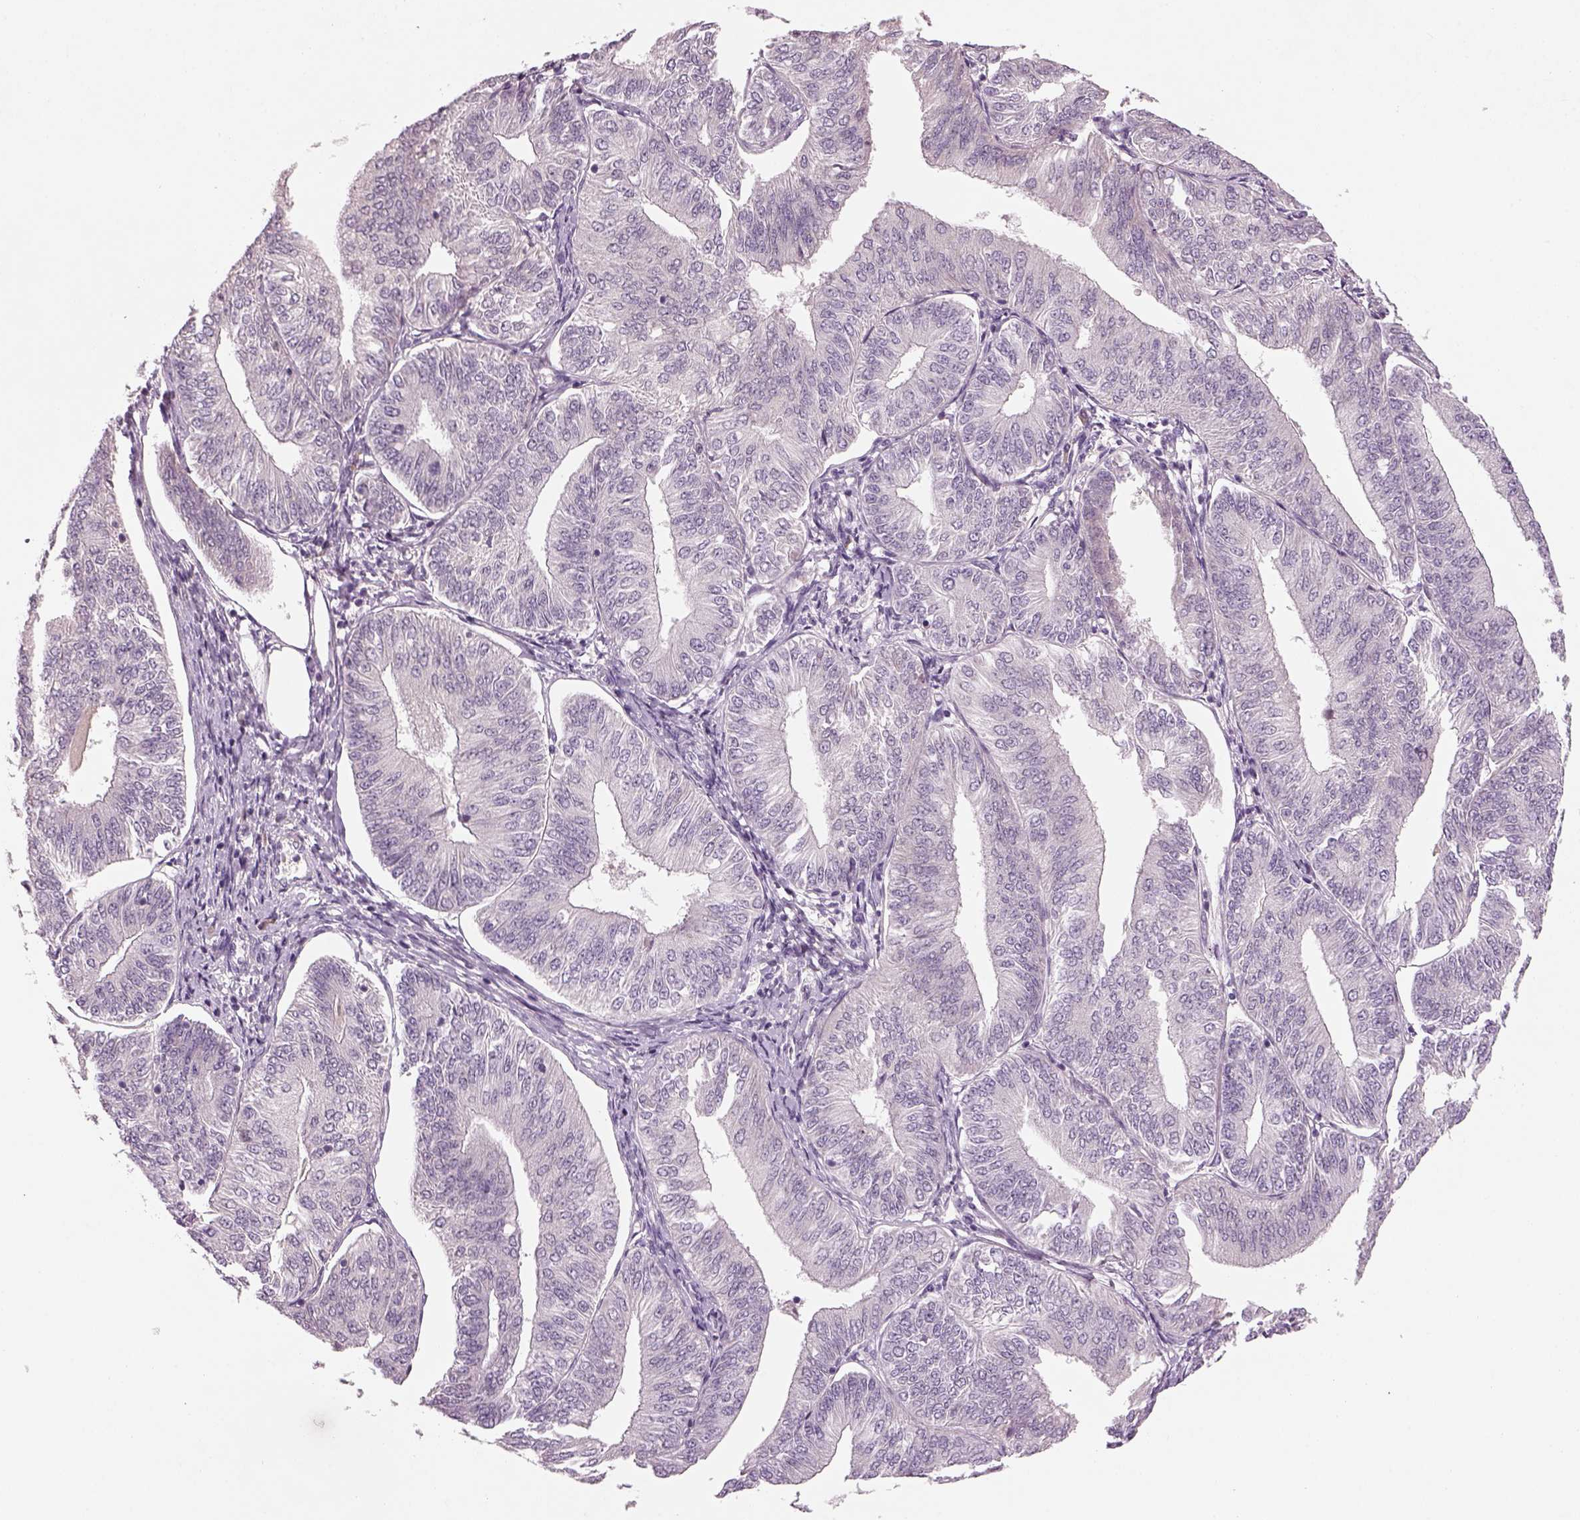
{"staining": {"intensity": "negative", "quantity": "none", "location": "none"}, "tissue": "endometrial cancer", "cell_type": "Tumor cells", "image_type": "cancer", "snomed": [{"axis": "morphology", "description": "Adenocarcinoma, NOS"}, {"axis": "topography", "description": "Endometrium"}], "caption": "This is a photomicrograph of immunohistochemistry staining of endometrial cancer (adenocarcinoma), which shows no expression in tumor cells.", "gene": "PENK", "patient": {"sex": "female", "age": 58}}